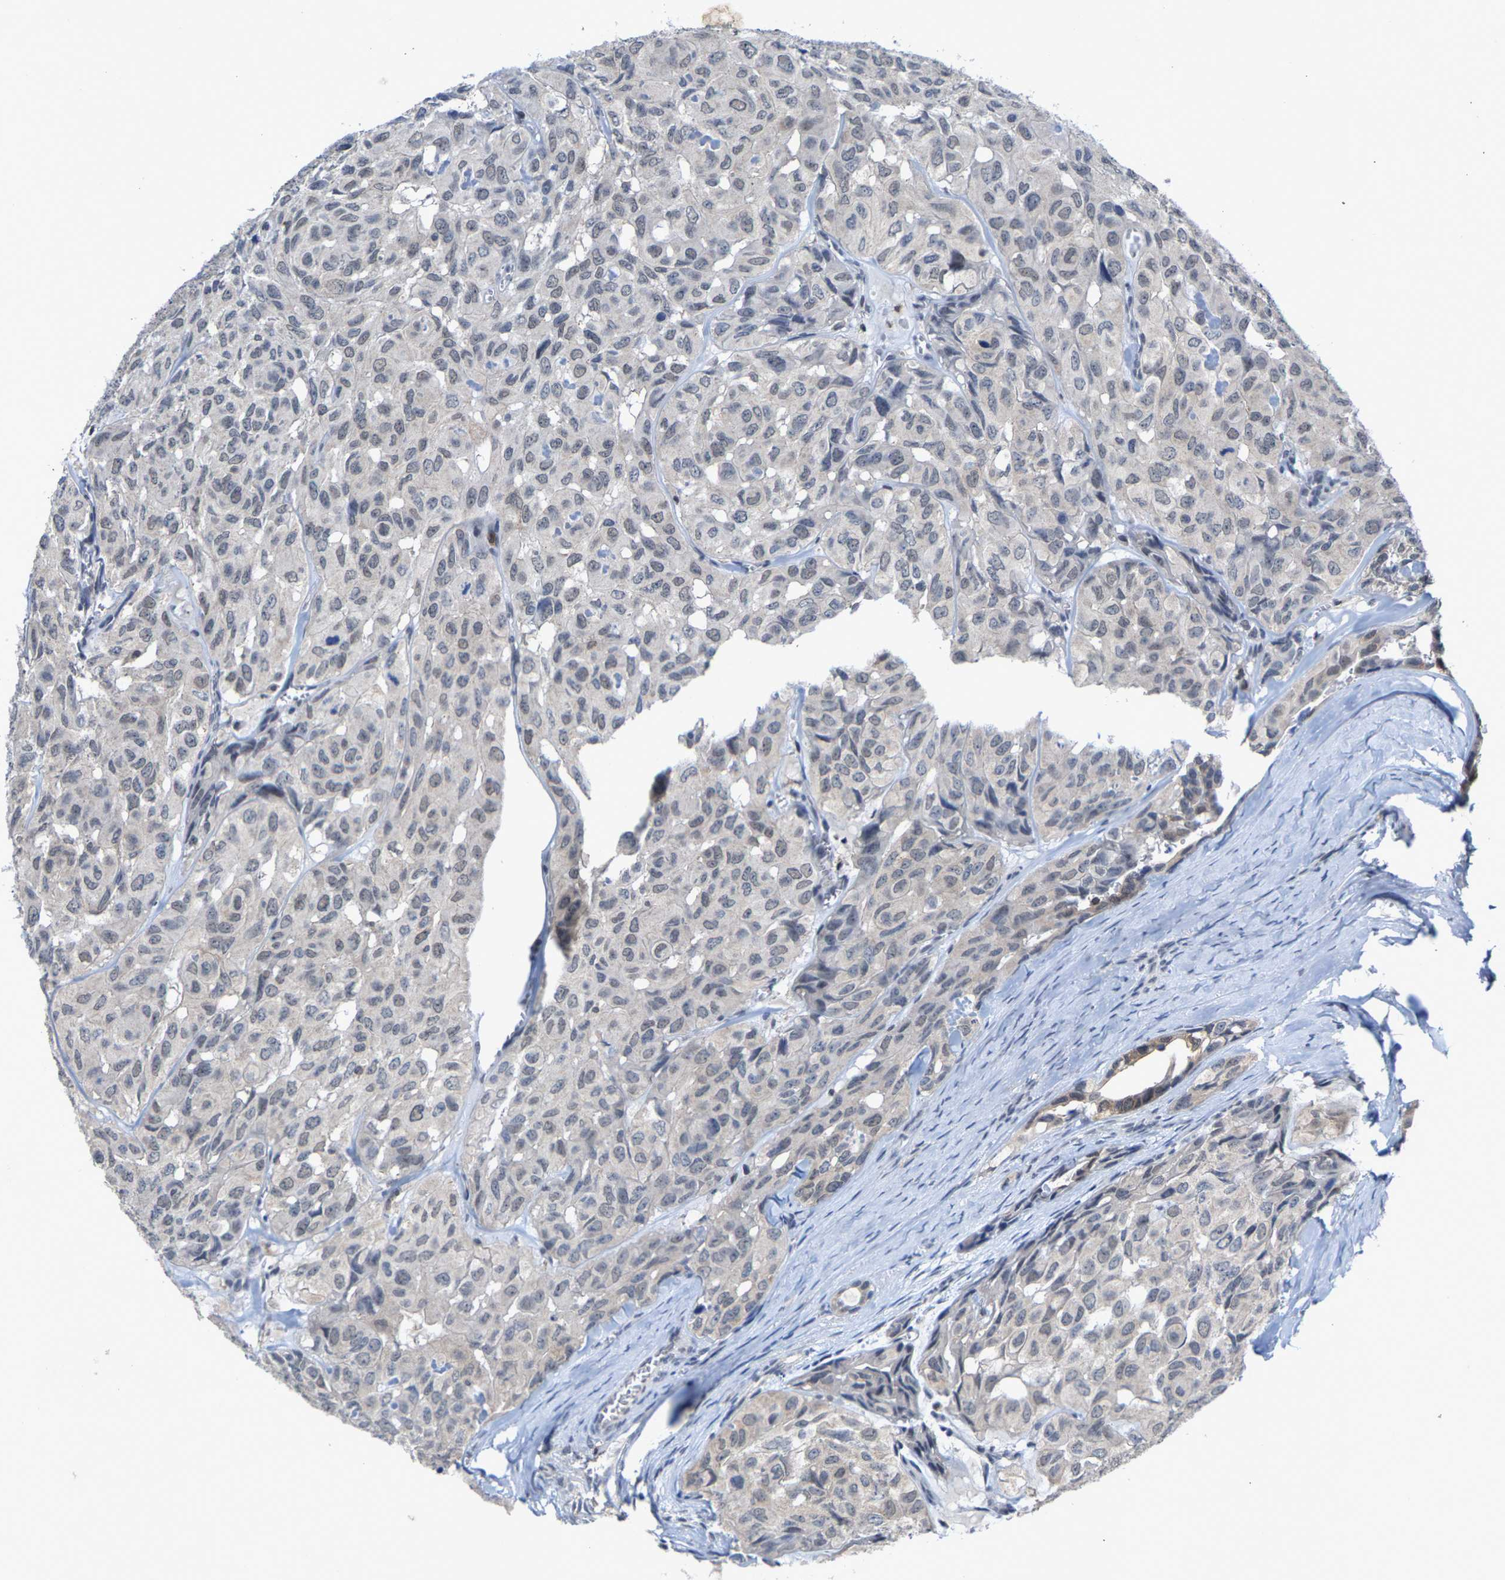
{"staining": {"intensity": "negative", "quantity": "none", "location": "none"}, "tissue": "head and neck cancer", "cell_type": "Tumor cells", "image_type": "cancer", "snomed": [{"axis": "morphology", "description": "Adenocarcinoma, NOS"}, {"axis": "topography", "description": "Salivary gland, NOS"}, {"axis": "topography", "description": "Head-Neck"}], "caption": "Immunohistochemistry (IHC) photomicrograph of human head and neck cancer stained for a protein (brown), which exhibits no staining in tumor cells.", "gene": "FGD3", "patient": {"sex": "female", "age": 76}}